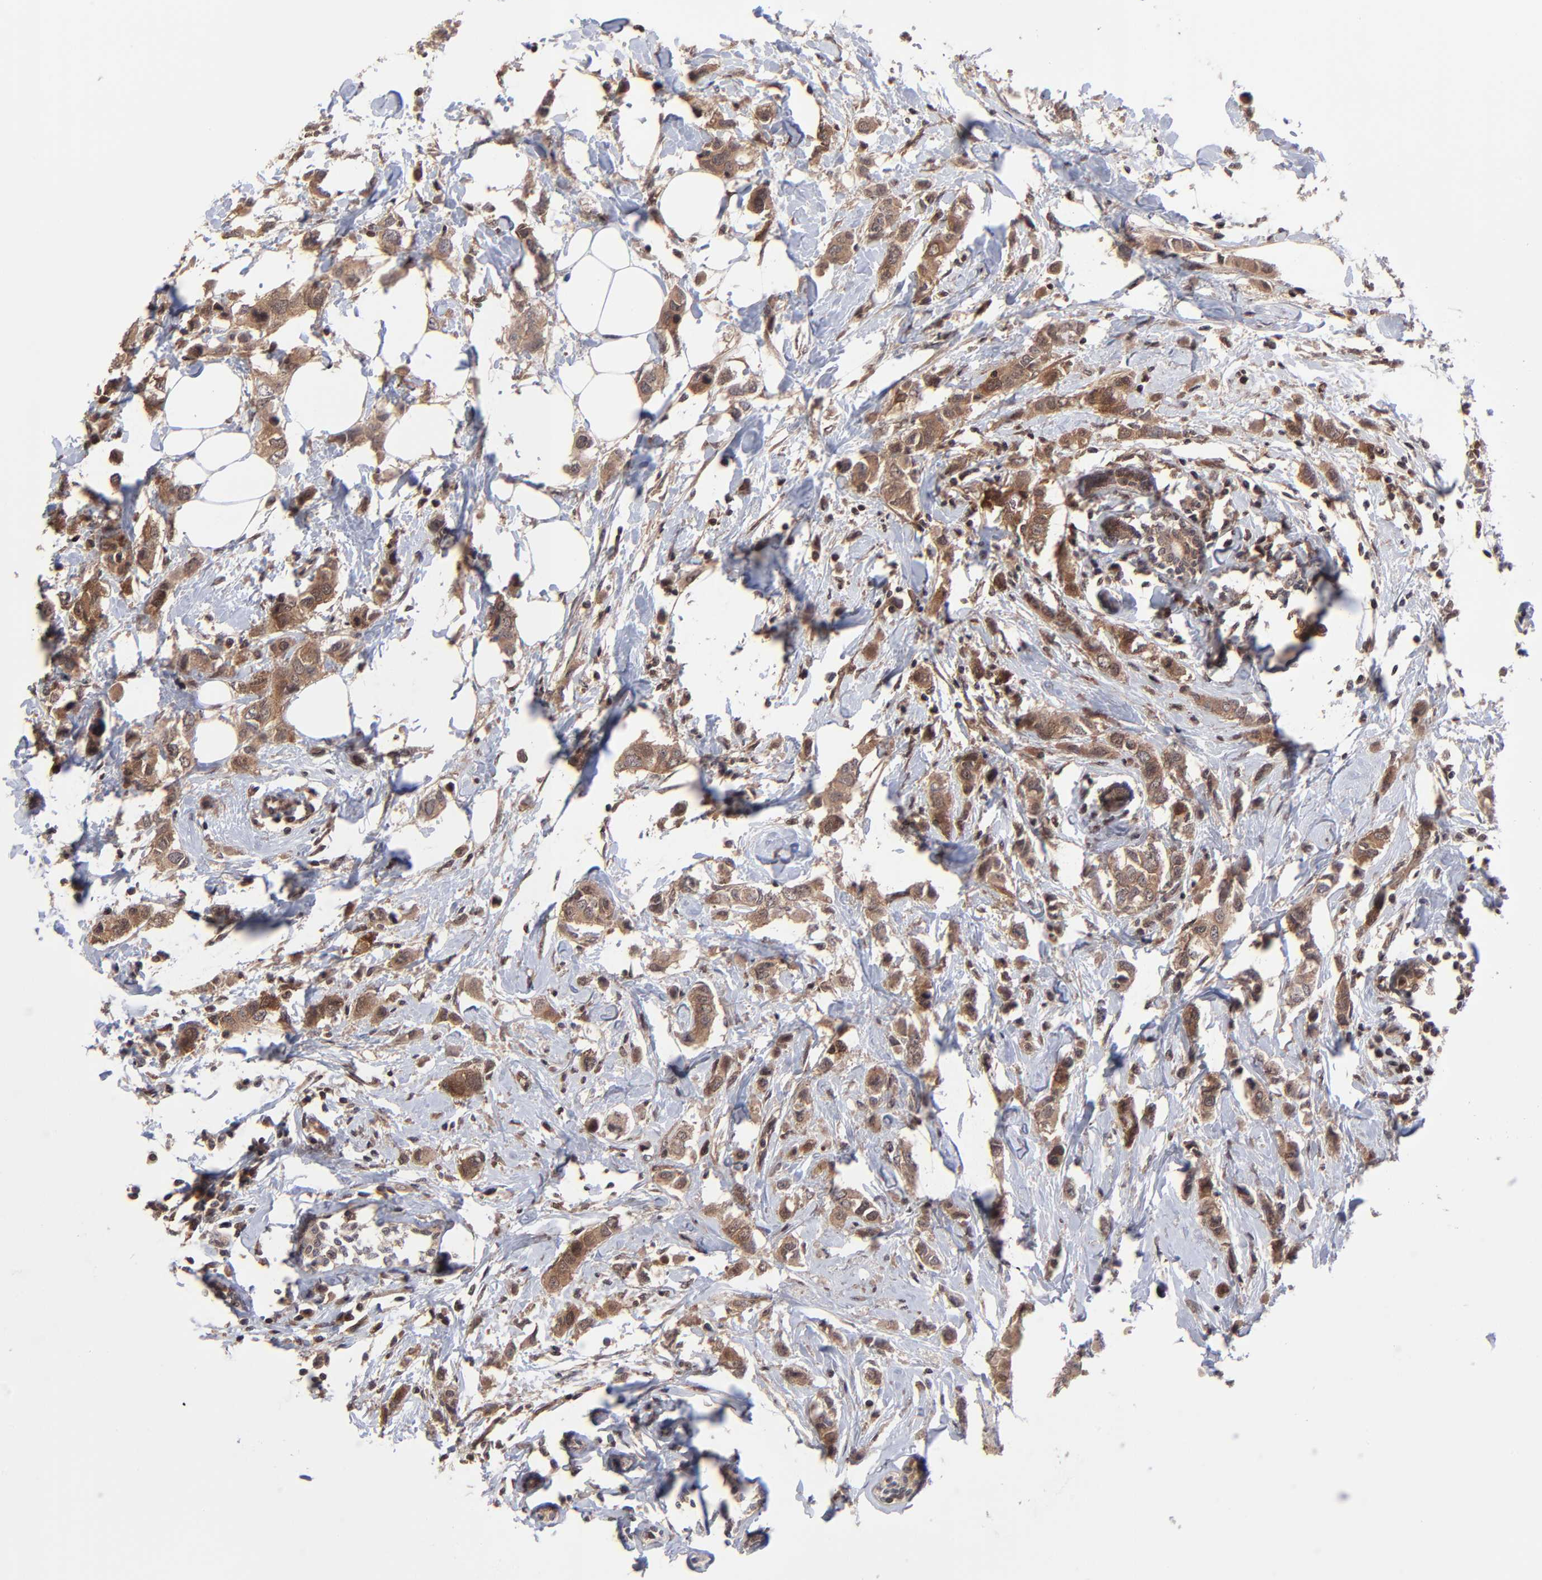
{"staining": {"intensity": "moderate", "quantity": ">75%", "location": "cytoplasmic/membranous"}, "tissue": "breast cancer", "cell_type": "Tumor cells", "image_type": "cancer", "snomed": [{"axis": "morphology", "description": "Normal tissue, NOS"}, {"axis": "morphology", "description": "Duct carcinoma"}, {"axis": "topography", "description": "Breast"}], "caption": "Protein staining demonstrates moderate cytoplasmic/membranous staining in approximately >75% of tumor cells in intraductal carcinoma (breast).", "gene": "UBE2L6", "patient": {"sex": "female", "age": 50}}